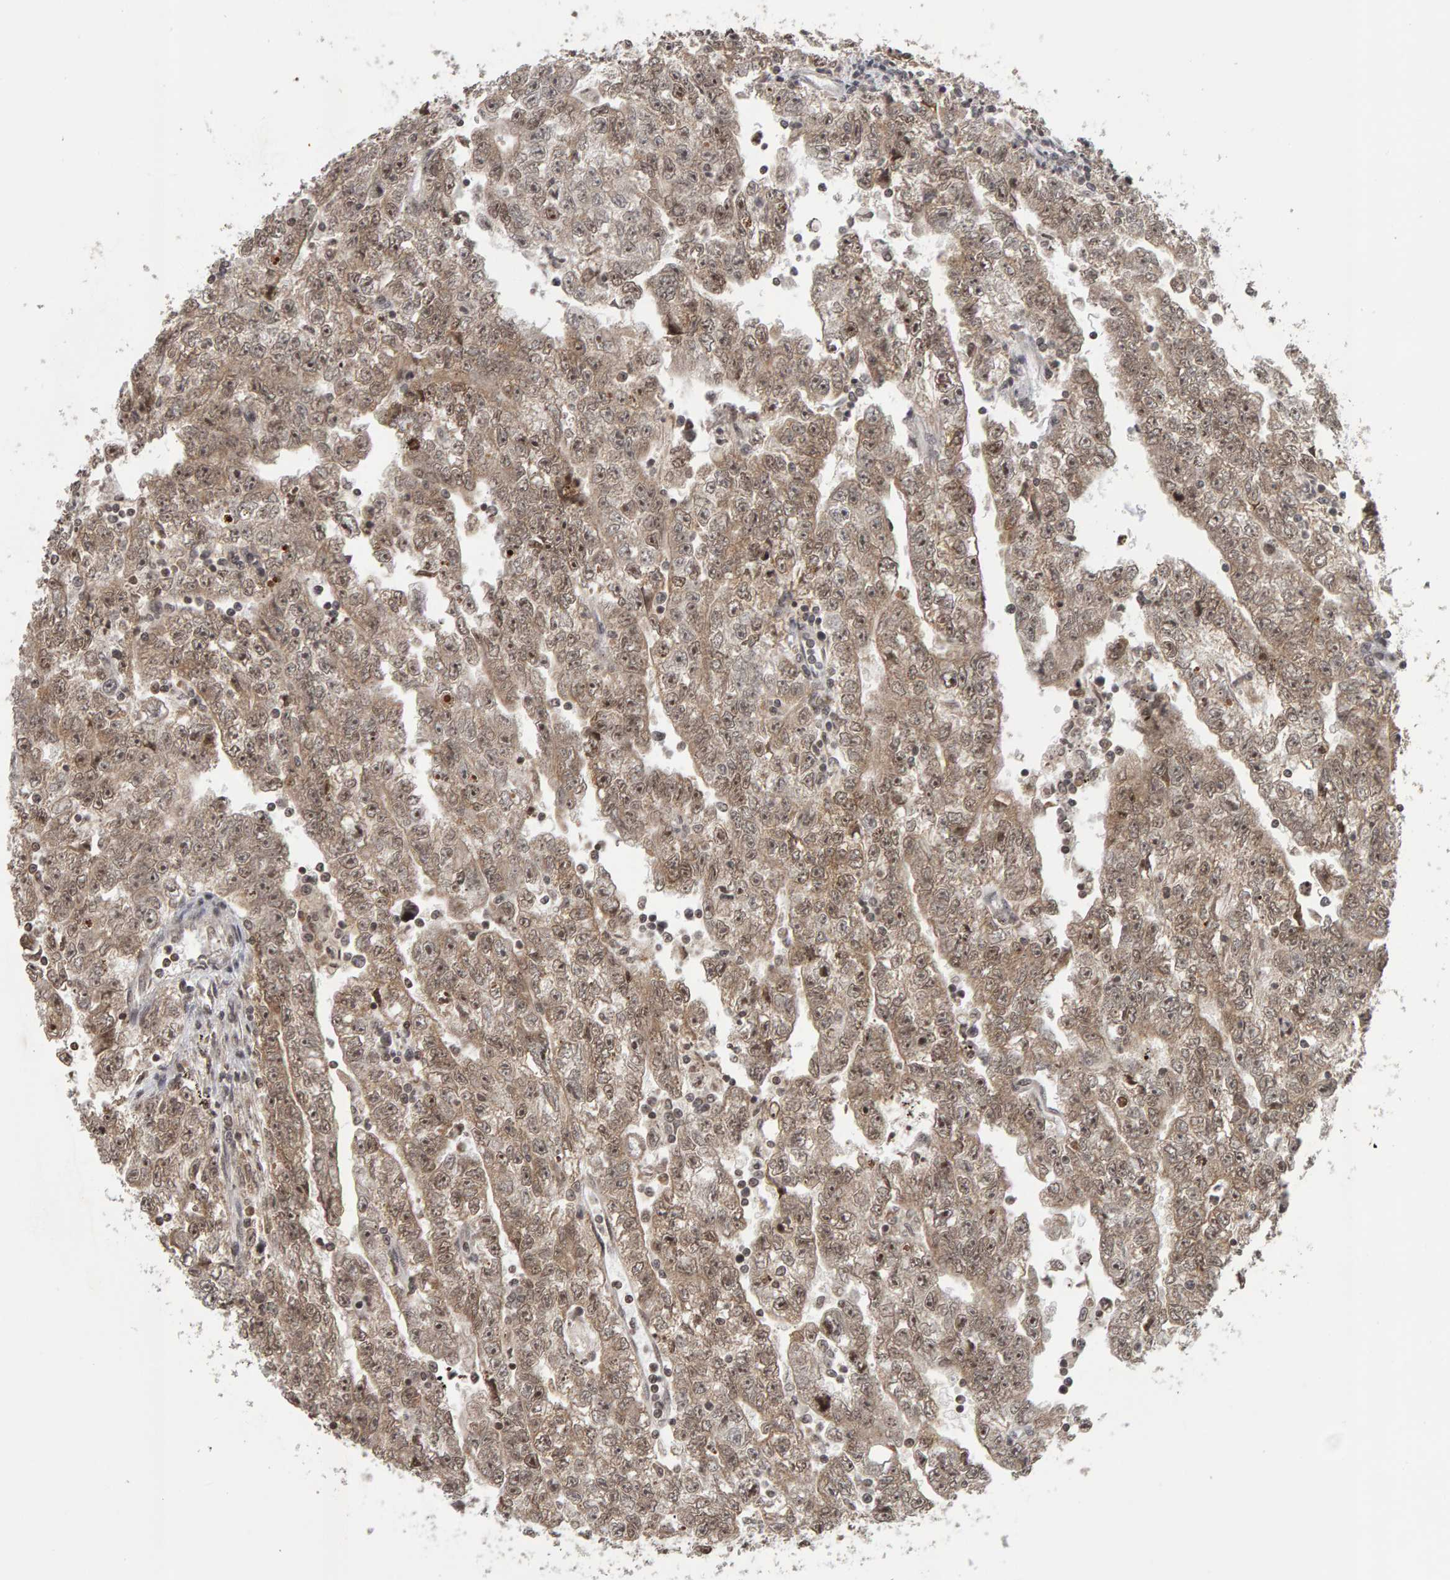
{"staining": {"intensity": "moderate", "quantity": ">75%", "location": "cytoplasmic/membranous,nuclear"}, "tissue": "testis cancer", "cell_type": "Tumor cells", "image_type": "cancer", "snomed": [{"axis": "morphology", "description": "Carcinoma, Embryonal, NOS"}, {"axis": "topography", "description": "Testis"}], "caption": "Testis cancer was stained to show a protein in brown. There is medium levels of moderate cytoplasmic/membranous and nuclear expression in about >75% of tumor cells. (Stains: DAB in brown, nuclei in blue, Microscopy: brightfield microscopy at high magnification).", "gene": "TRAM1", "patient": {"sex": "male", "age": 25}}